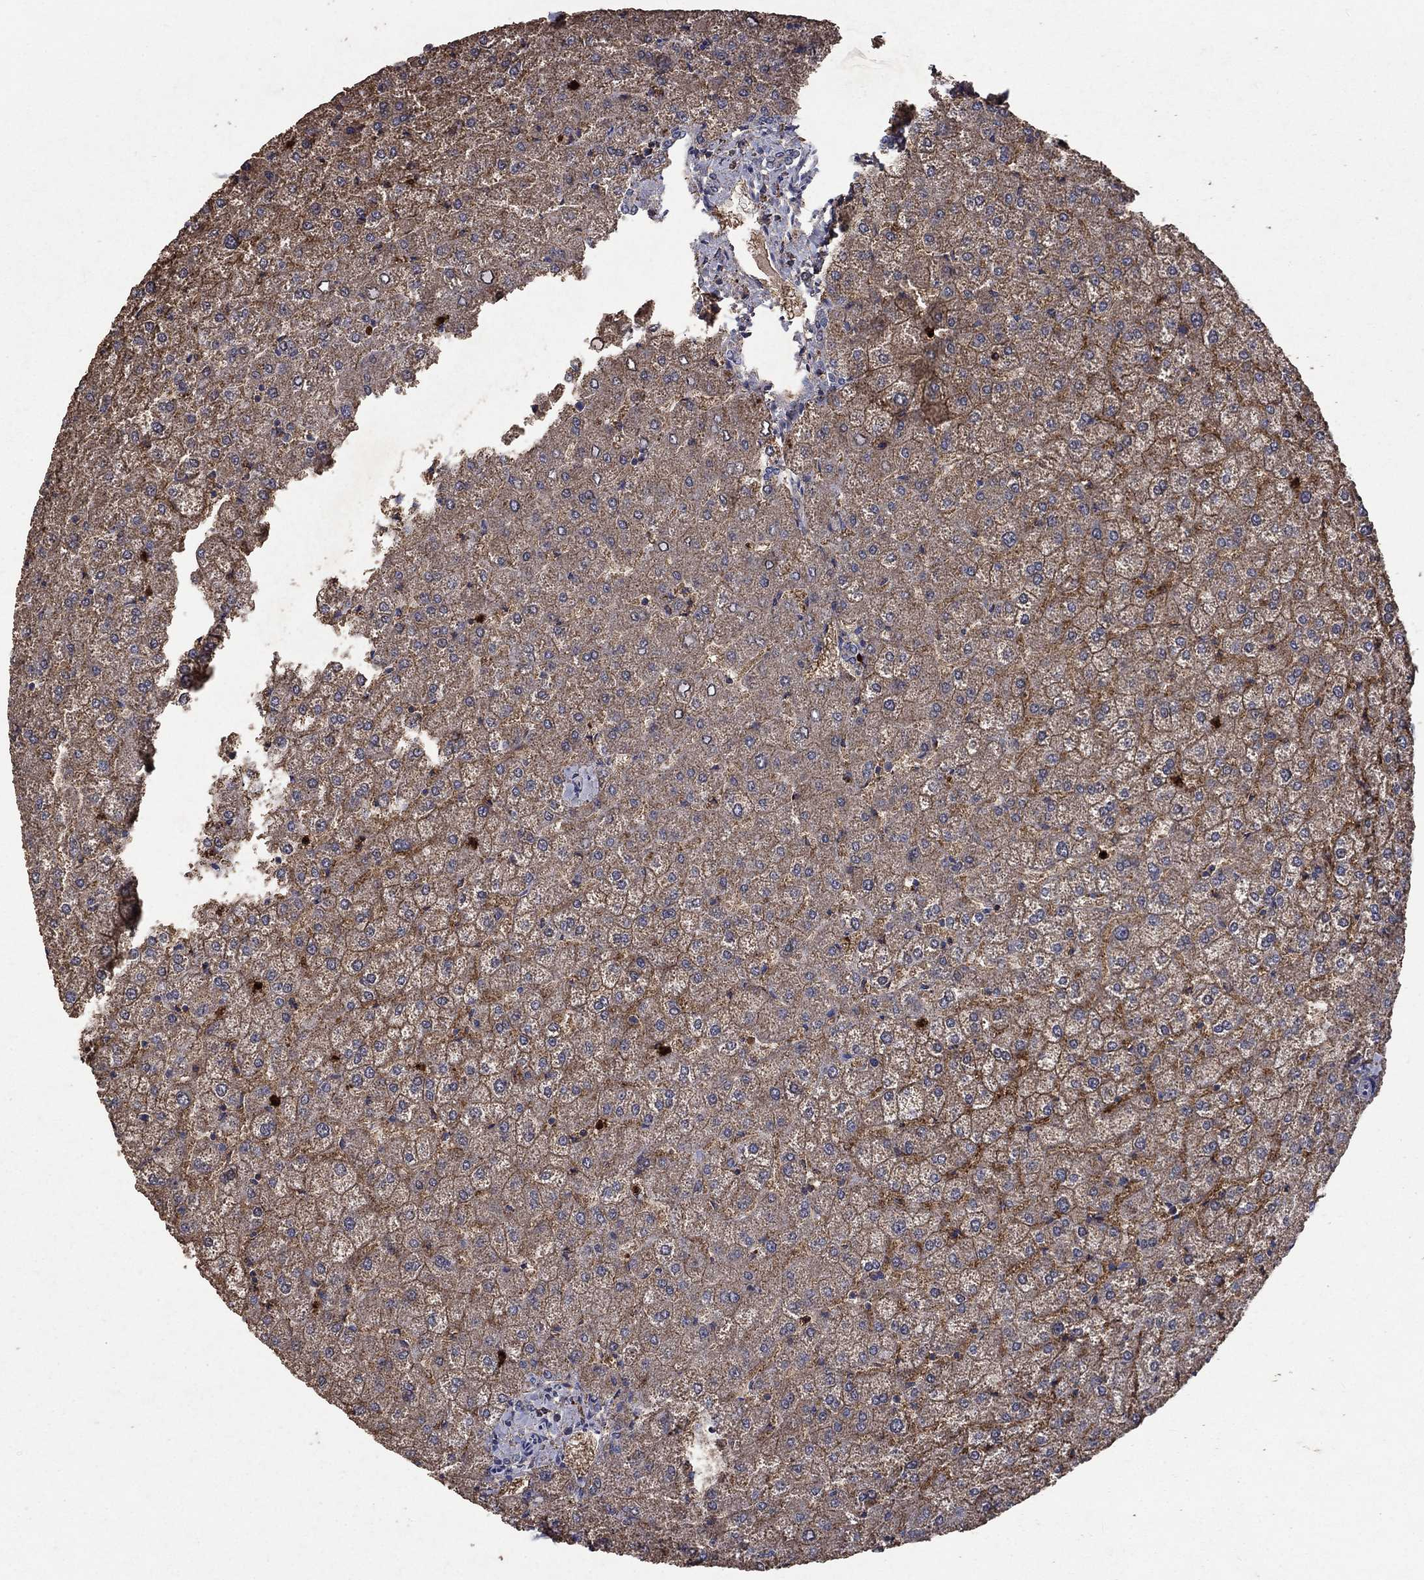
{"staining": {"intensity": "negative", "quantity": "none", "location": "none"}, "tissue": "liver", "cell_type": "Cholangiocytes", "image_type": "normal", "snomed": [{"axis": "morphology", "description": "Normal tissue, NOS"}, {"axis": "topography", "description": "Liver"}], "caption": "Immunohistochemical staining of unremarkable human liver demonstrates no significant staining in cholangiocytes.", "gene": "CD24", "patient": {"sex": "female", "age": 32}}